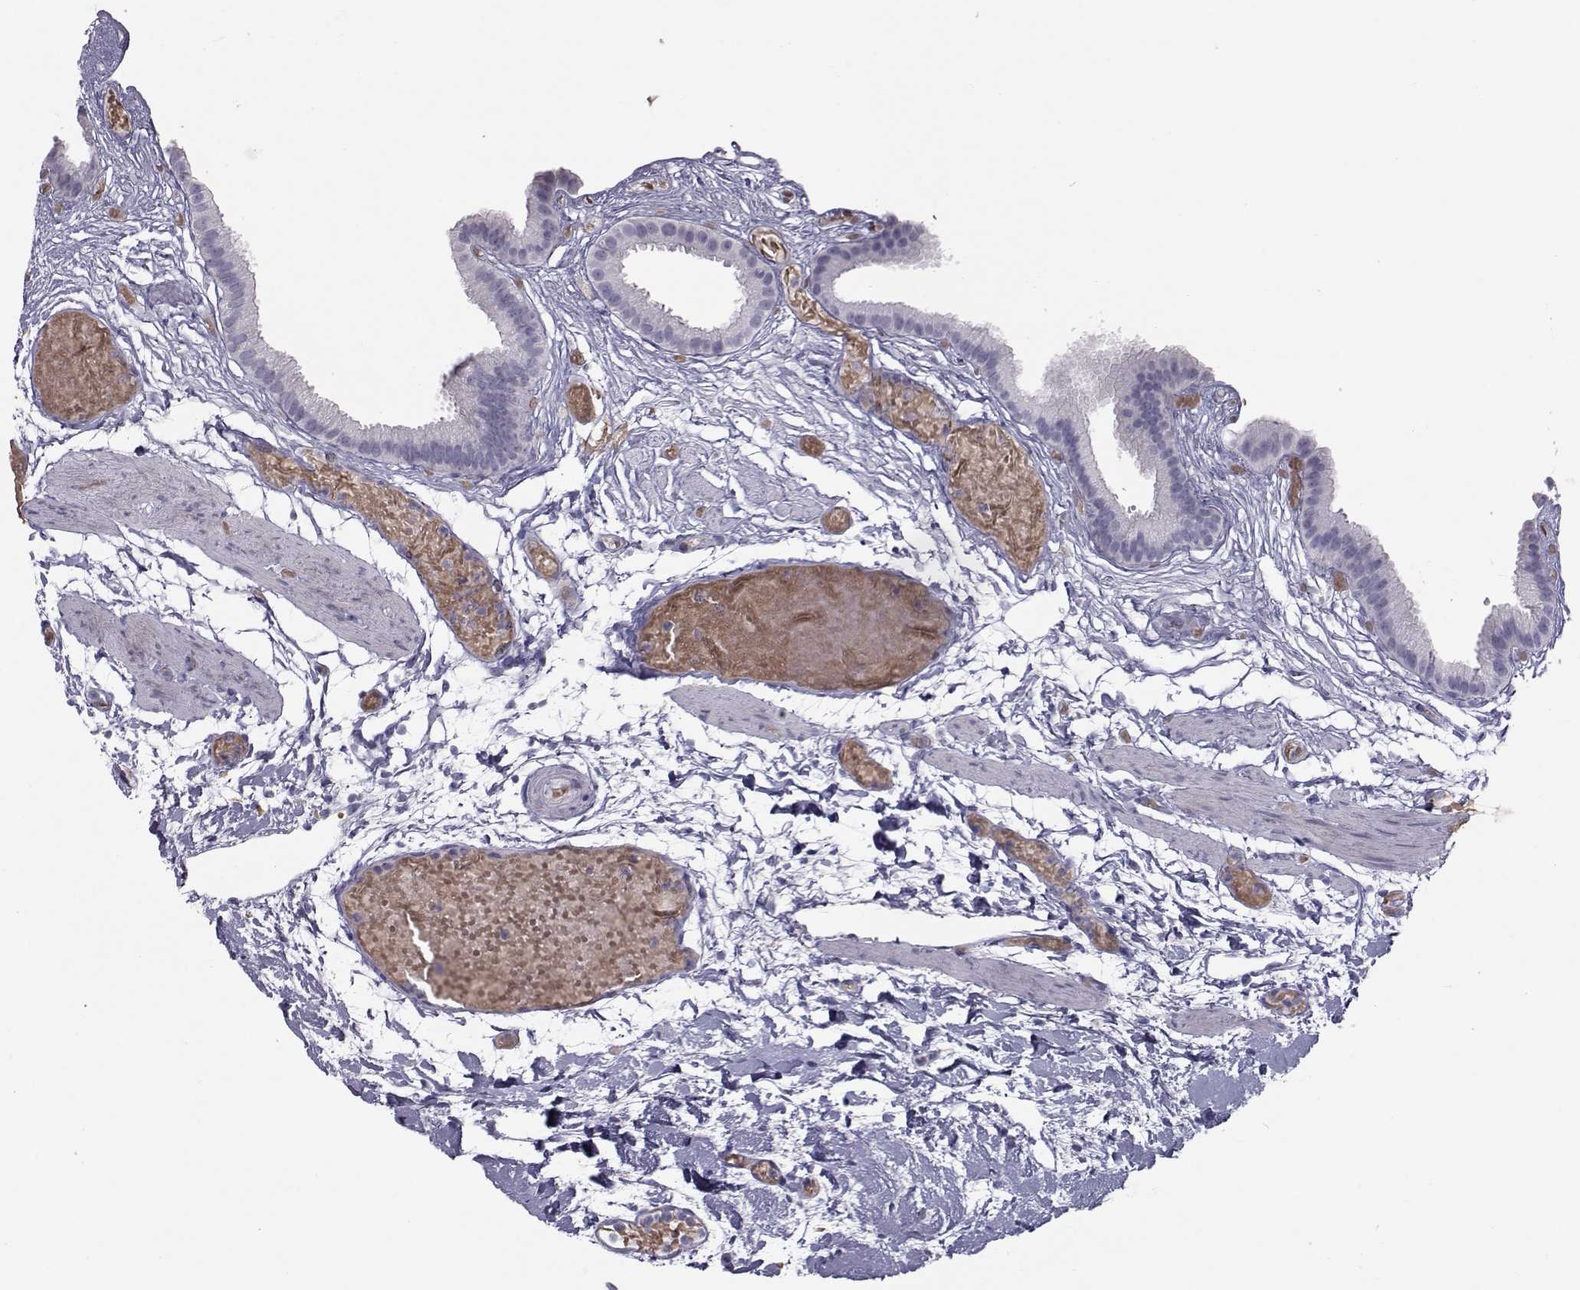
{"staining": {"intensity": "negative", "quantity": "none", "location": "none"}, "tissue": "gallbladder", "cell_type": "Glandular cells", "image_type": "normal", "snomed": [{"axis": "morphology", "description": "Normal tissue, NOS"}, {"axis": "topography", "description": "Gallbladder"}], "caption": "The micrograph demonstrates no significant staining in glandular cells of gallbladder. Brightfield microscopy of IHC stained with DAB (3,3'-diaminobenzidine) (brown) and hematoxylin (blue), captured at high magnification.", "gene": "GARIN3", "patient": {"sex": "female", "age": 45}}